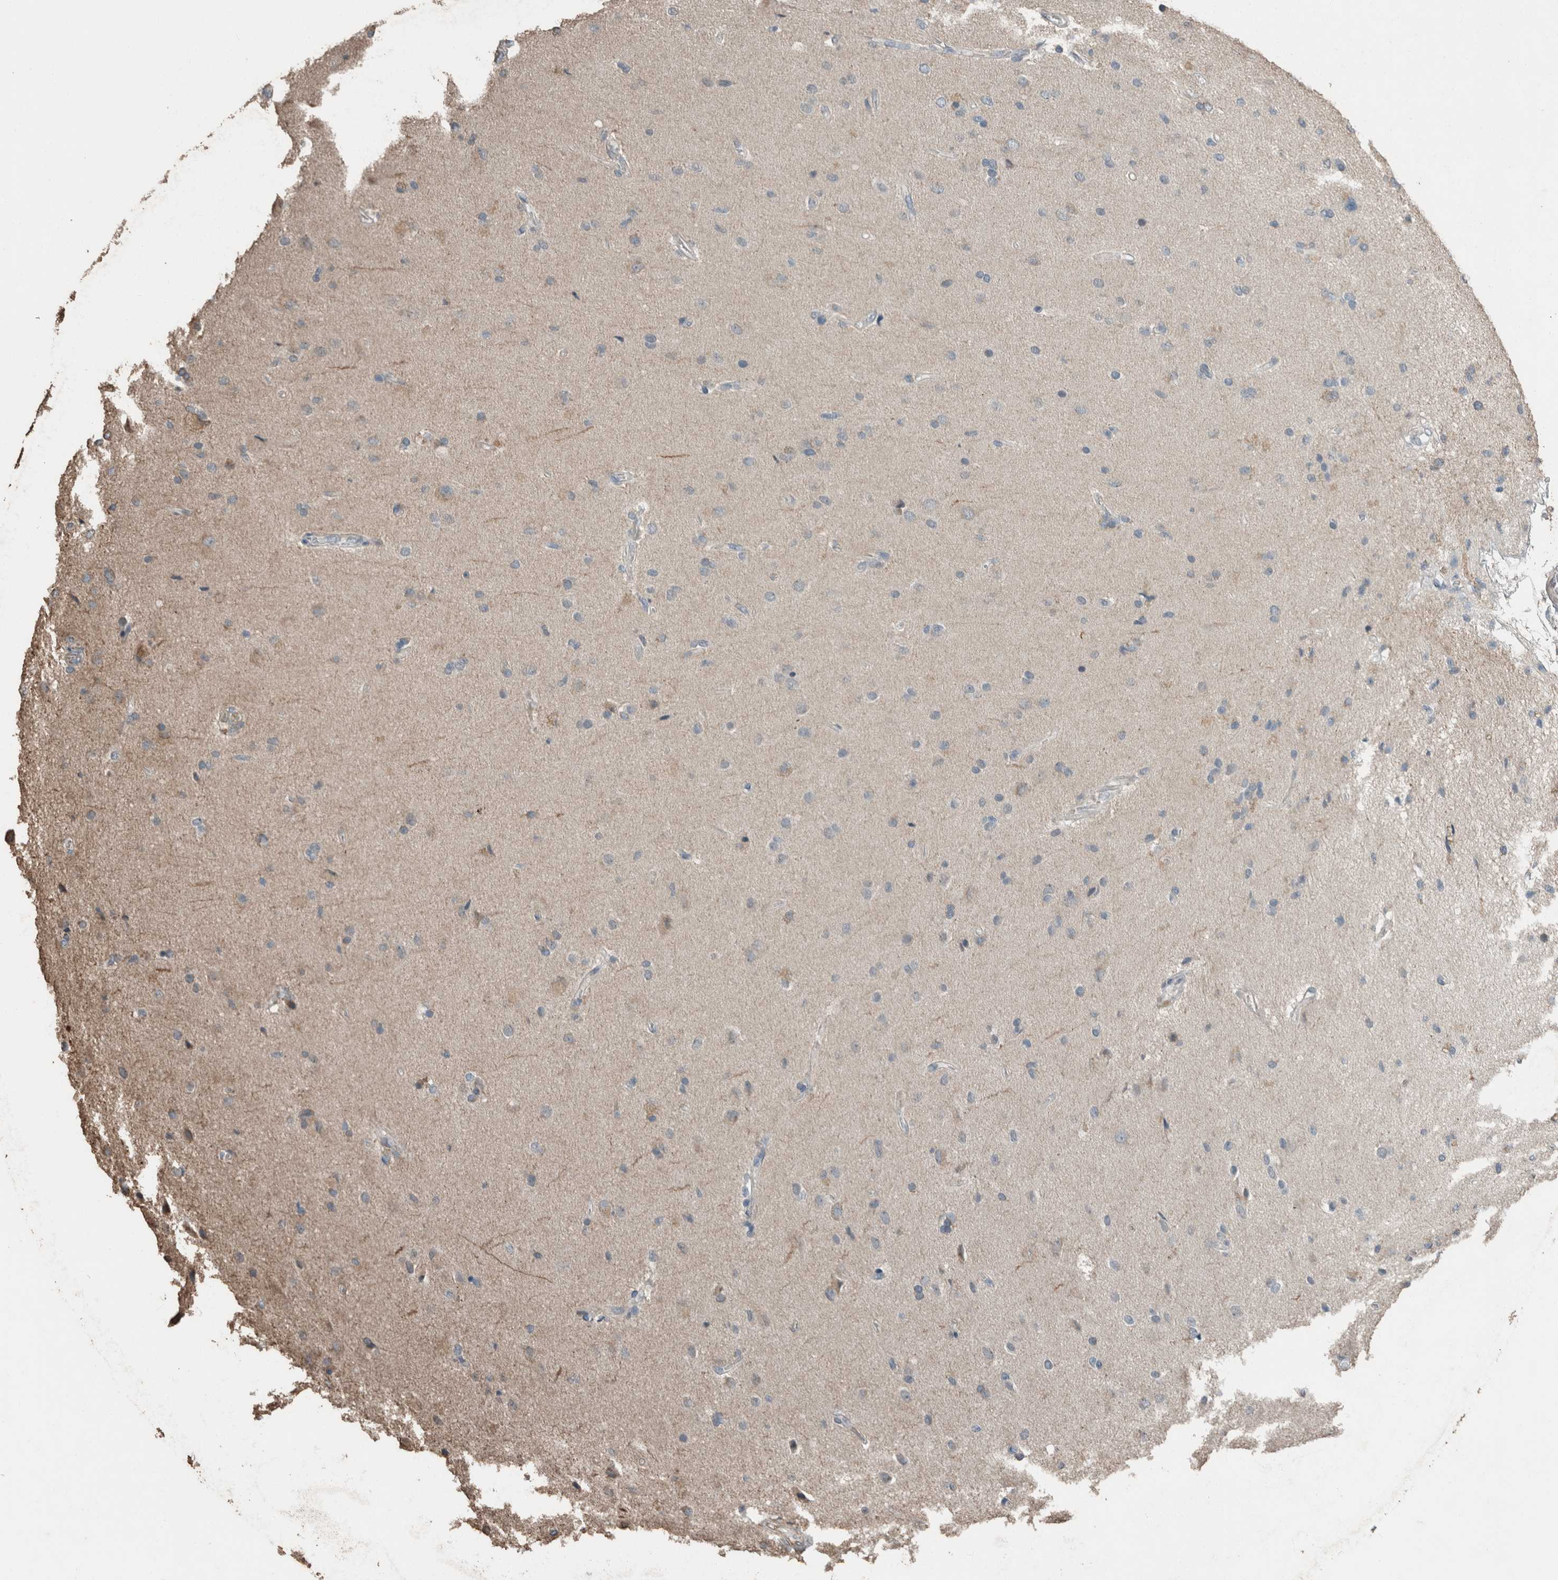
{"staining": {"intensity": "negative", "quantity": "none", "location": "none"}, "tissue": "glioma", "cell_type": "Tumor cells", "image_type": "cancer", "snomed": [{"axis": "morphology", "description": "Glioma, malignant, High grade"}, {"axis": "topography", "description": "Brain"}], "caption": "Tumor cells show no significant protein expression in malignant high-grade glioma.", "gene": "ACVR2B", "patient": {"sex": "male", "age": 72}}